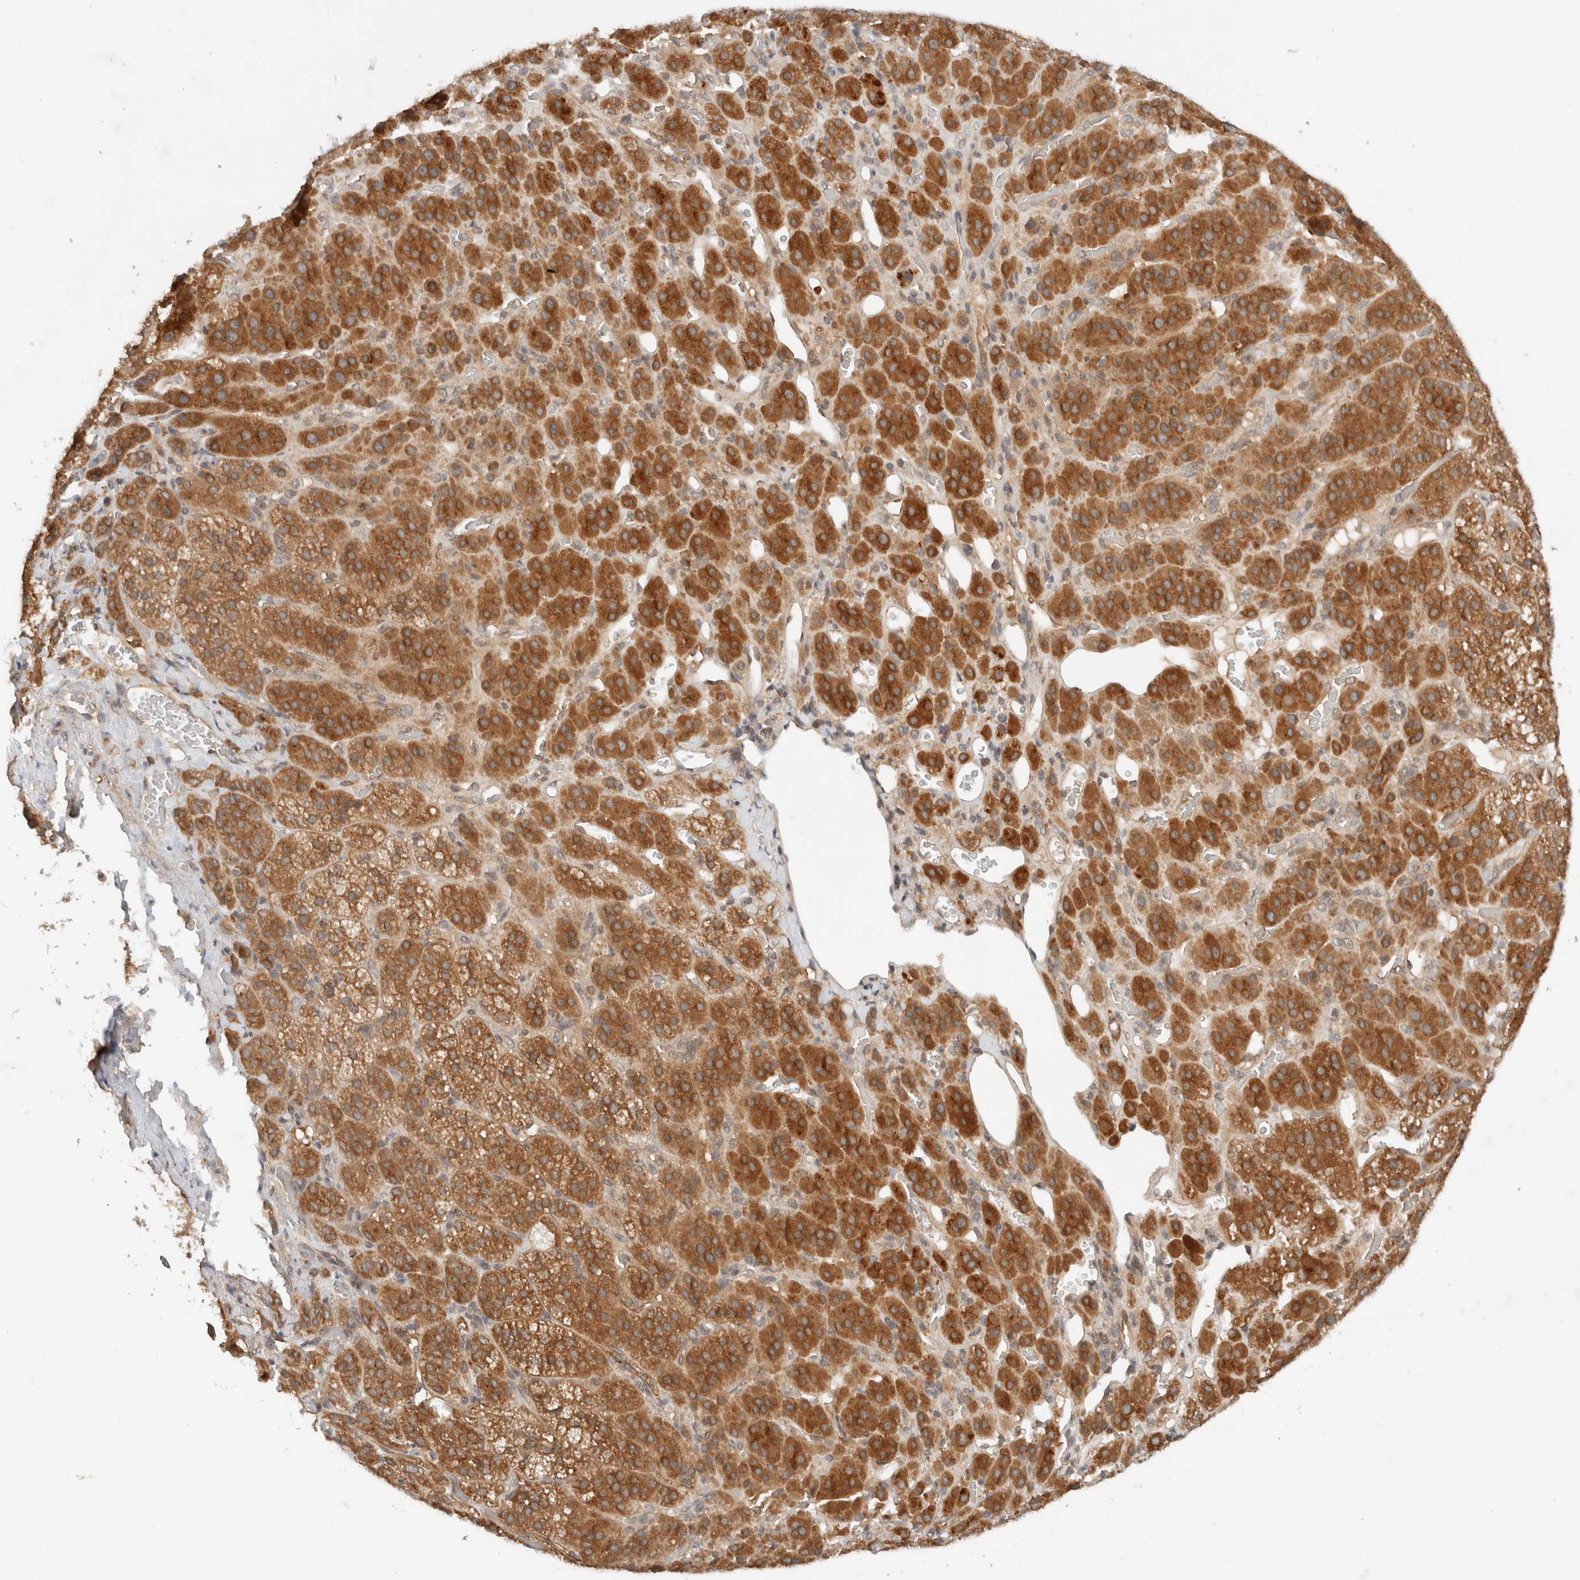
{"staining": {"intensity": "strong", "quantity": ">75%", "location": "cytoplasmic/membranous"}, "tissue": "adrenal gland", "cell_type": "Glandular cells", "image_type": "normal", "snomed": [{"axis": "morphology", "description": "Normal tissue, NOS"}, {"axis": "topography", "description": "Adrenal gland"}], "caption": "Immunohistochemical staining of benign human adrenal gland exhibits high levels of strong cytoplasmic/membranous staining in about >75% of glandular cells.", "gene": "ARFGEF2", "patient": {"sex": "male", "age": 57}}